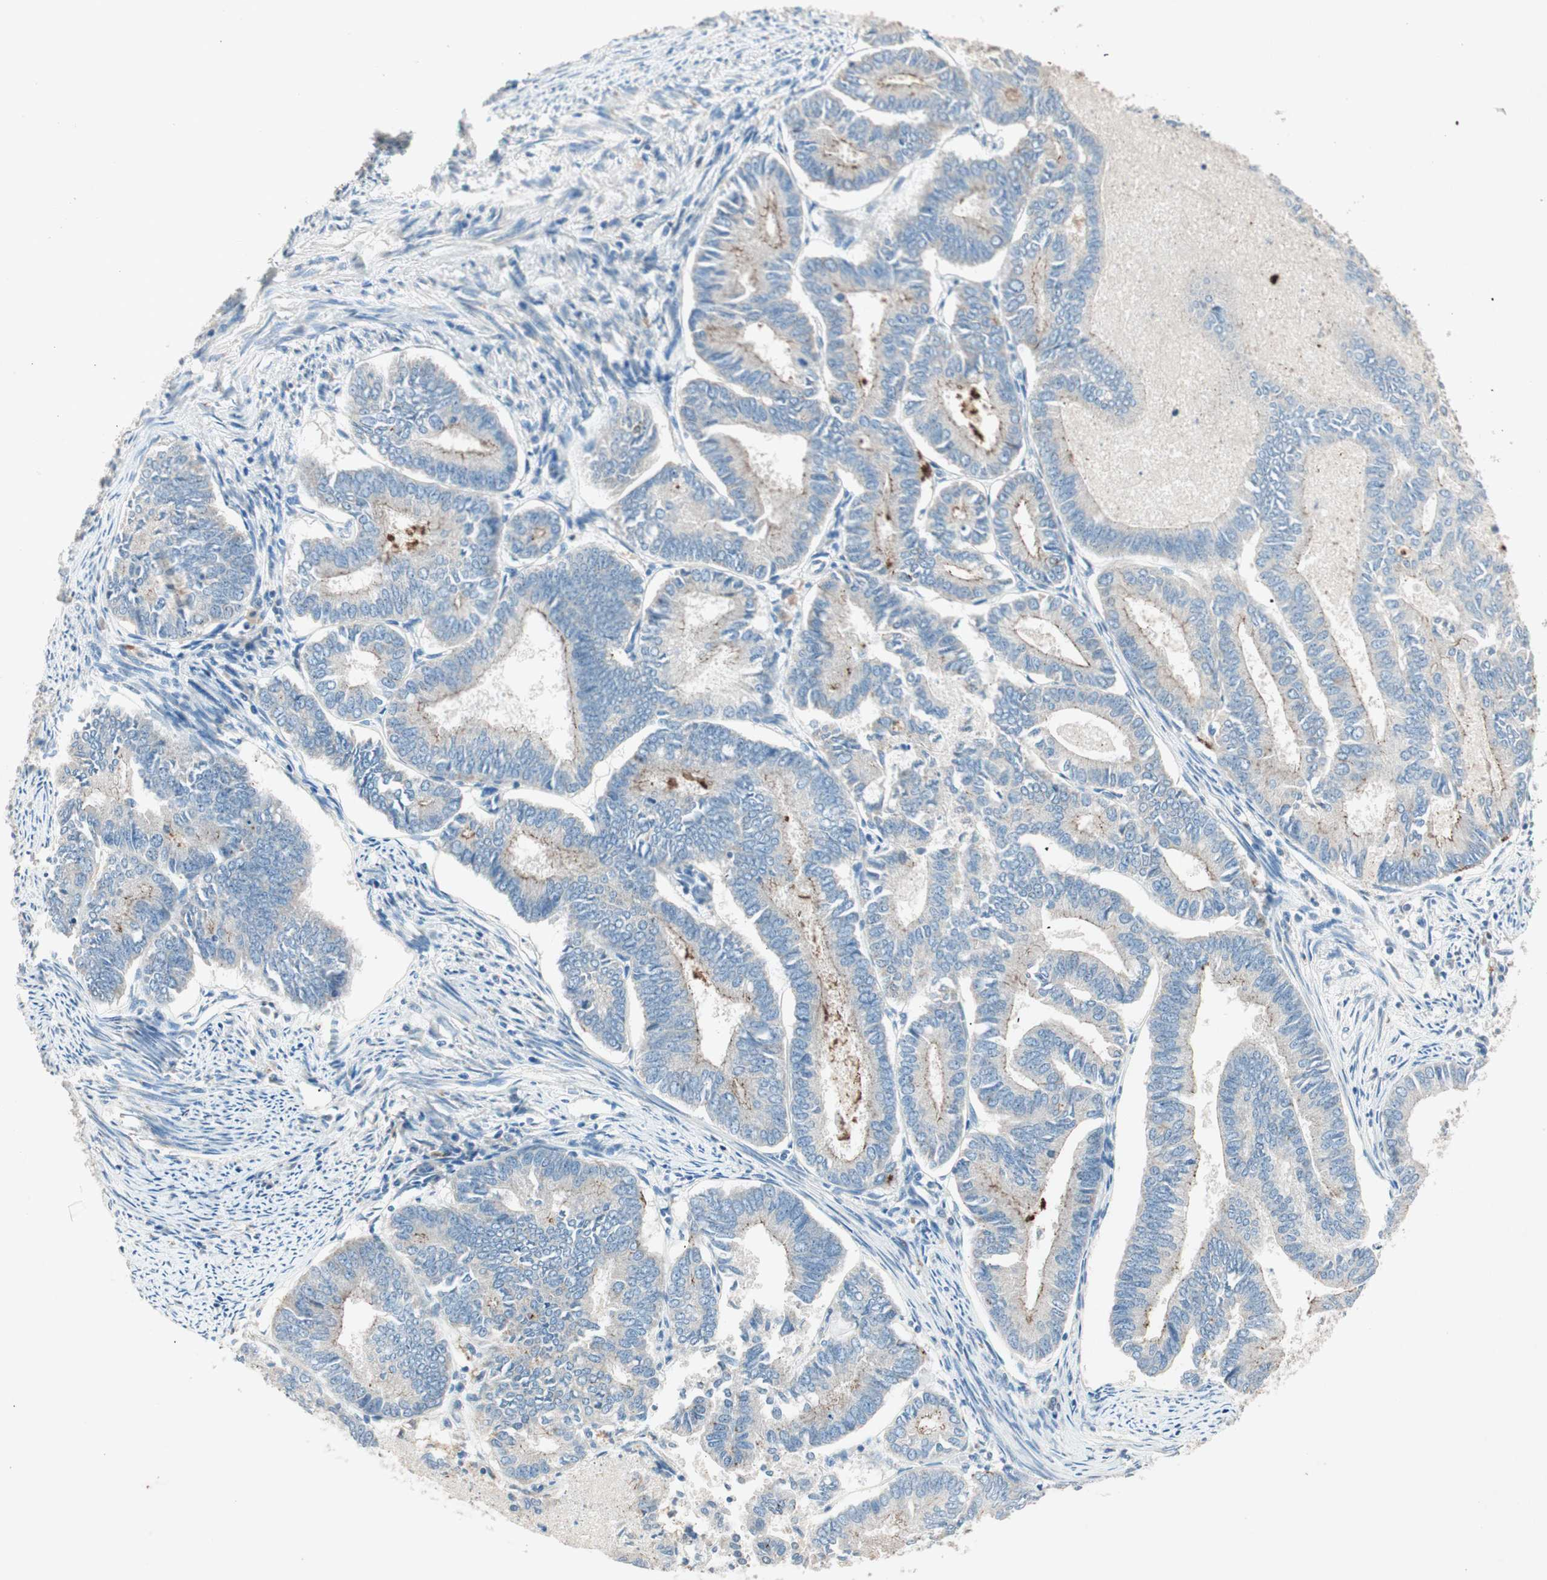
{"staining": {"intensity": "weak", "quantity": "<25%", "location": "cytoplasmic/membranous"}, "tissue": "endometrial cancer", "cell_type": "Tumor cells", "image_type": "cancer", "snomed": [{"axis": "morphology", "description": "Adenocarcinoma, NOS"}, {"axis": "topography", "description": "Endometrium"}], "caption": "Histopathology image shows no protein expression in tumor cells of endometrial adenocarcinoma tissue. Brightfield microscopy of IHC stained with DAB (brown) and hematoxylin (blue), captured at high magnification.", "gene": "NKAIN1", "patient": {"sex": "female", "age": 86}}